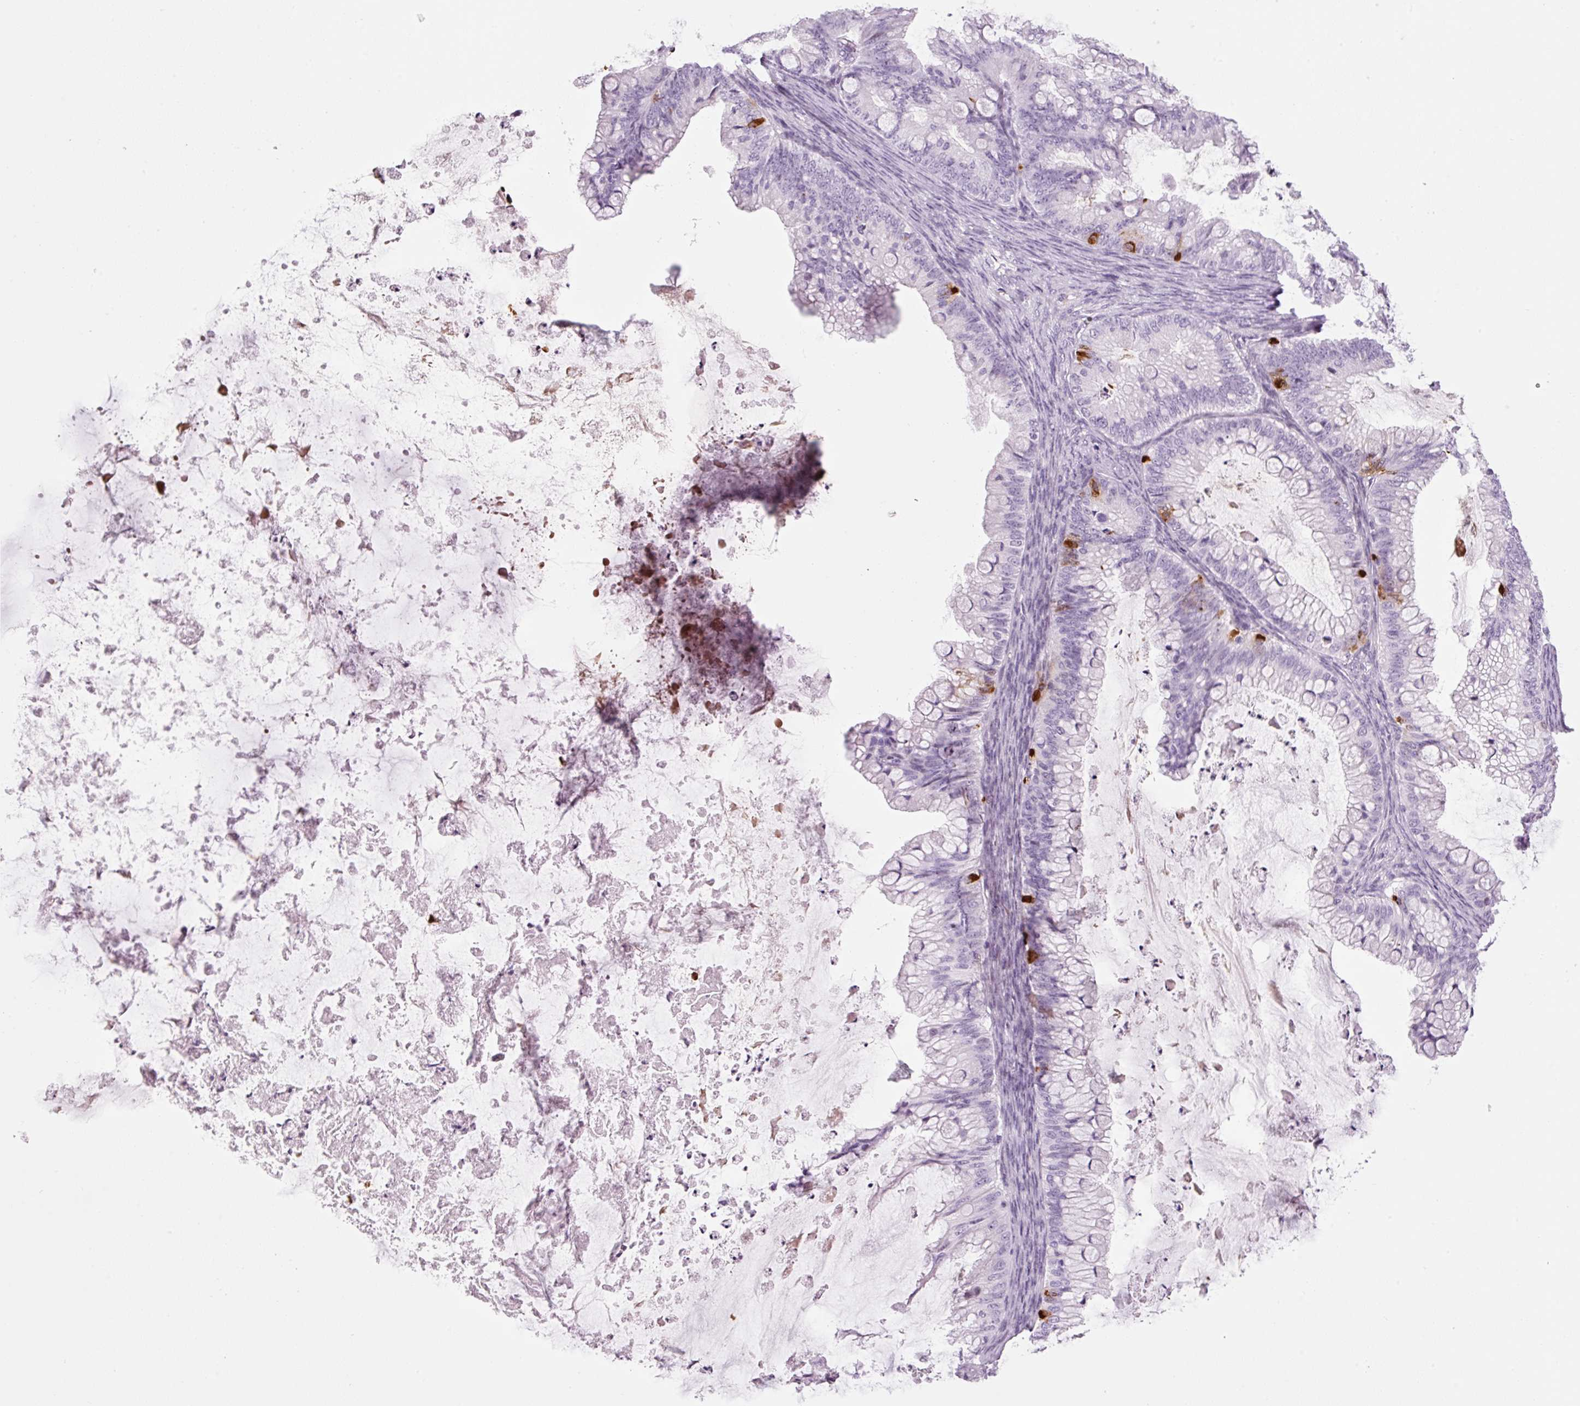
{"staining": {"intensity": "moderate", "quantity": "<25%", "location": "cytoplasmic/membranous"}, "tissue": "ovarian cancer", "cell_type": "Tumor cells", "image_type": "cancer", "snomed": [{"axis": "morphology", "description": "Cystadenocarcinoma, mucinous, NOS"}, {"axis": "topography", "description": "Ovary"}], "caption": "There is low levels of moderate cytoplasmic/membranous positivity in tumor cells of ovarian mucinous cystadenocarcinoma, as demonstrated by immunohistochemical staining (brown color).", "gene": "KLF1", "patient": {"sex": "female", "age": 35}}